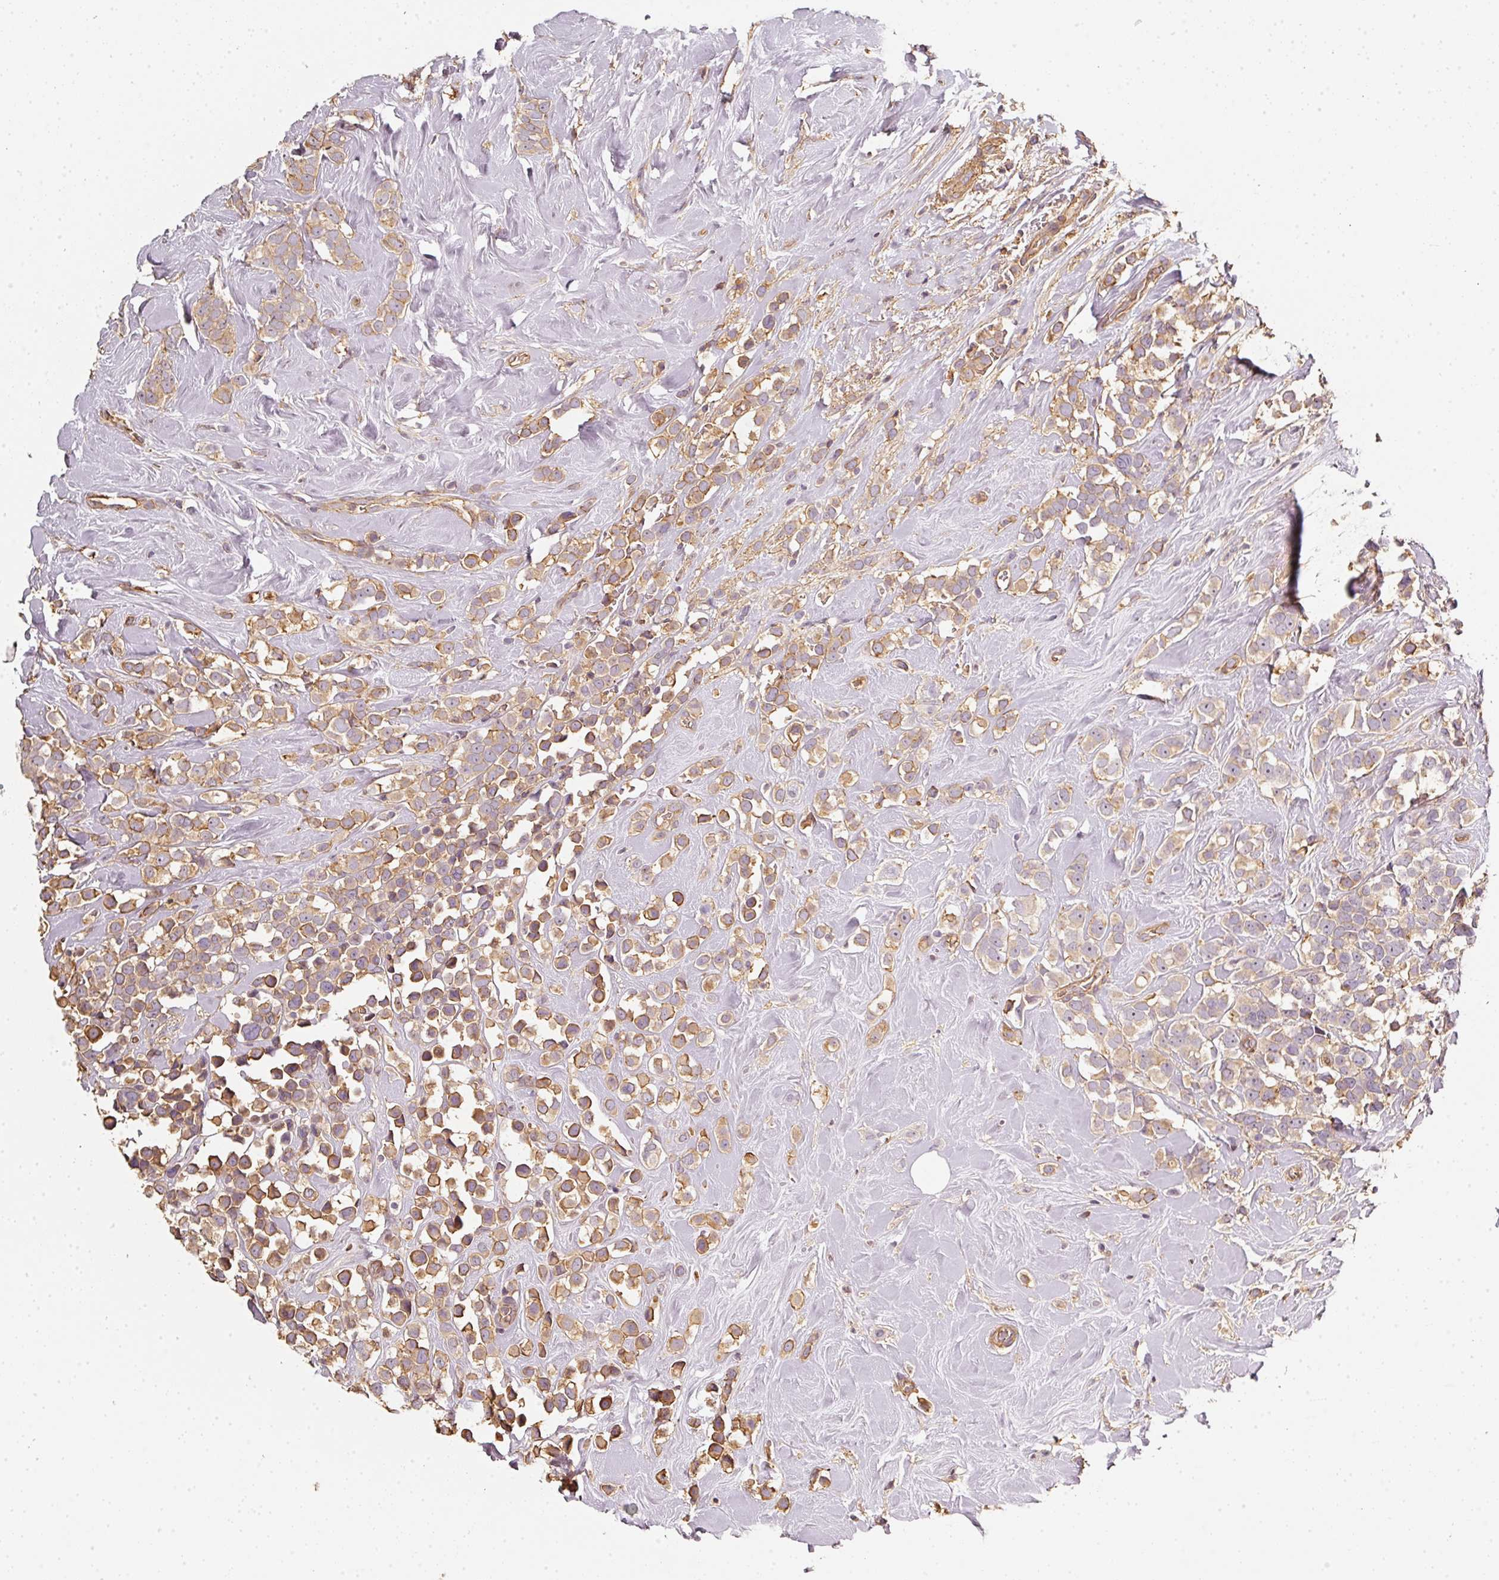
{"staining": {"intensity": "moderate", "quantity": ">75%", "location": "cytoplasmic/membranous"}, "tissue": "breast cancer", "cell_type": "Tumor cells", "image_type": "cancer", "snomed": [{"axis": "morphology", "description": "Duct carcinoma"}, {"axis": "topography", "description": "Breast"}], "caption": "Protein expression analysis of intraductal carcinoma (breast) demonstrates moderate cytoplasmic/membranous expression in approximately >75% of tumor cells.", "gene": "CEP95", "patient": {"sex": "female", "age": 80}}